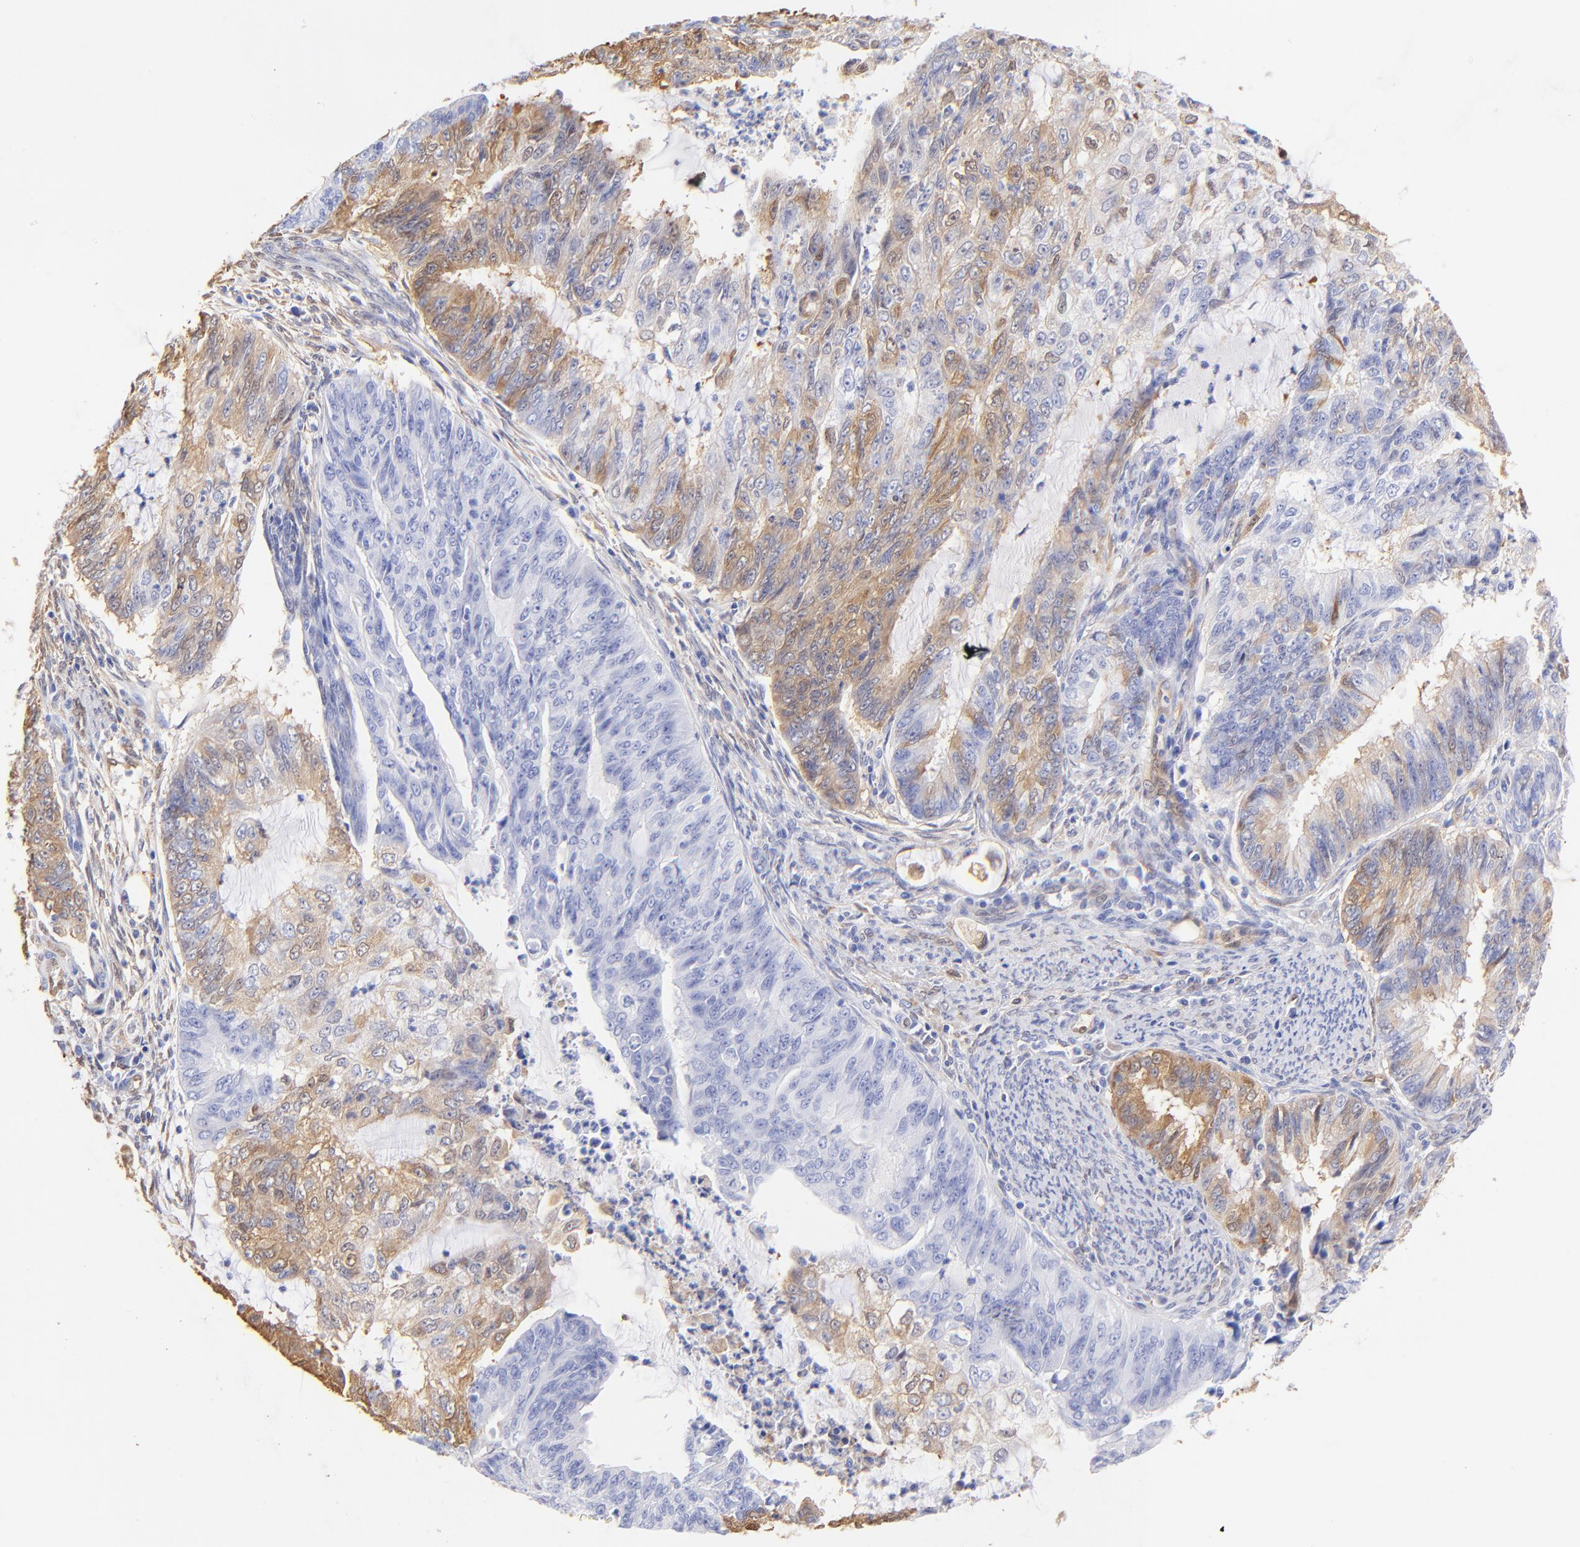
{"staining": {"intensity": "weak", "quantity": "25%-75%", "location": "cytoplasmic/membranous"}, "tissue": "endometrial cancer", "cell_type": "Tumor cells", "image_type": "cancer", "snomed": [{"axis": "morphology", "description": "Adenocarcinoma, NOS"}, {"axis": "topography", "description": "Endometrium"}], "caption": "Endometrial cancer (adenocarcinoma) tissue shows weak cytoplasmic/membranous staining in approximately 25%-75% of tumor cells, visualized by immunohistochemistry.", "gene": "ALDH1A1", "patient": {"sex": "female", "age": 75}}